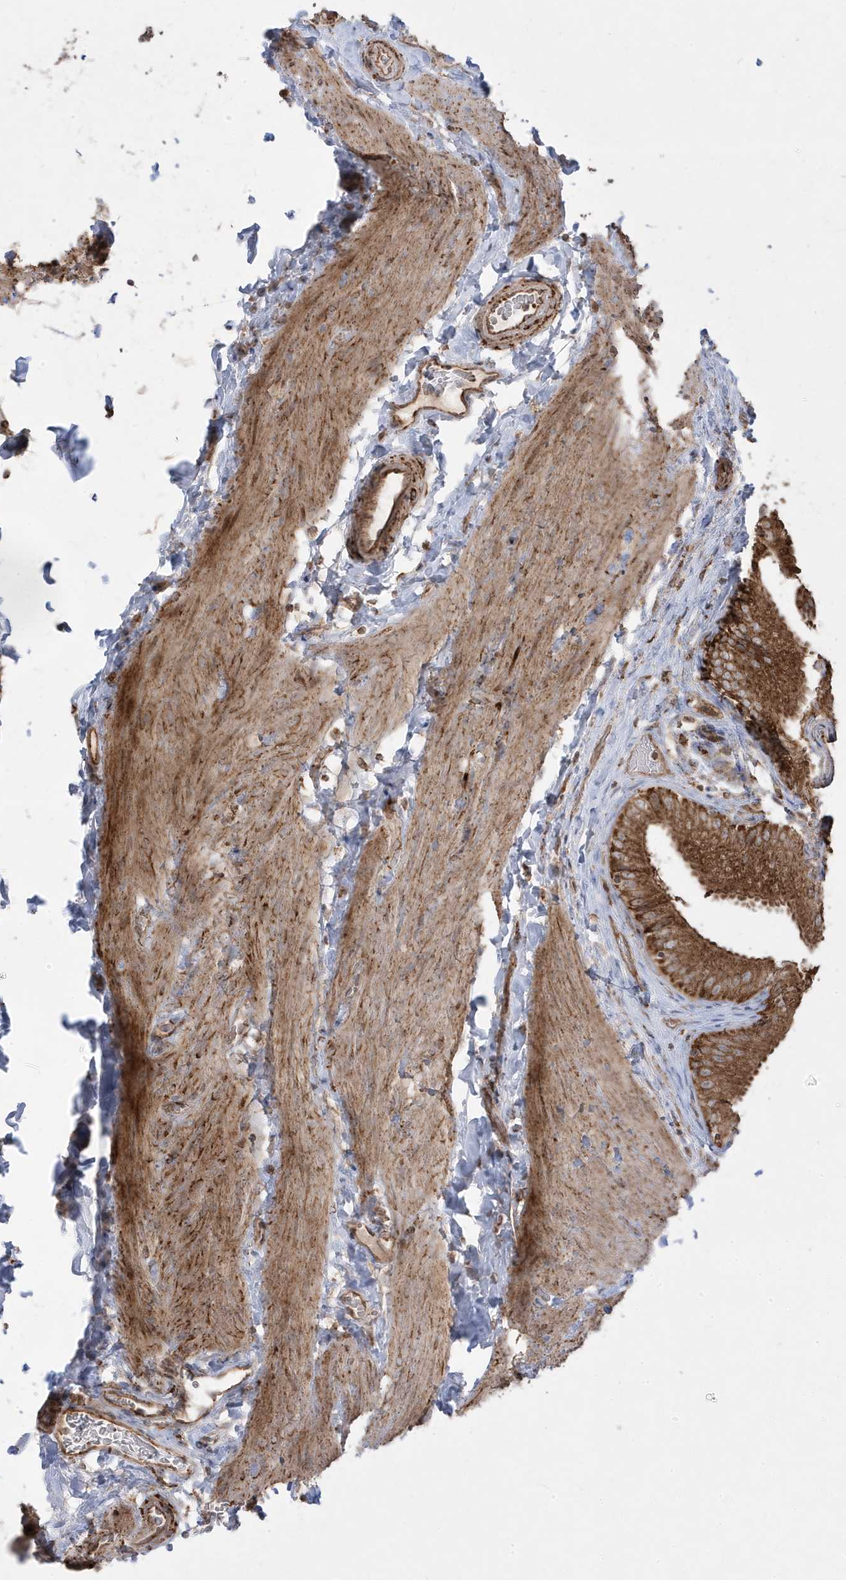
{"staining": {"intensity": "strong", "quantity": ">75%", "location": "cytoplasmic/membranous"}, "tissue": "gallbladder", "cell_type": "Glandular cells", "image_type": "normal", "snomed": [{"axis": "morphology", "description": "Normal tissue, NOS"}, {"axis": "topography", "description": "Gallbladder"}], "caption": "Protein expression by immunohistochemistry (IHC) demonstrates strong cytoplasmic/membranous positivity in approximately >75% of glandular cells in benign gallbladder. (brown staining indicates protein expression, while blue staining denotes nuclei).", "gene": "CLUAP1", "patient": {"sex": "female", "age": 30}}